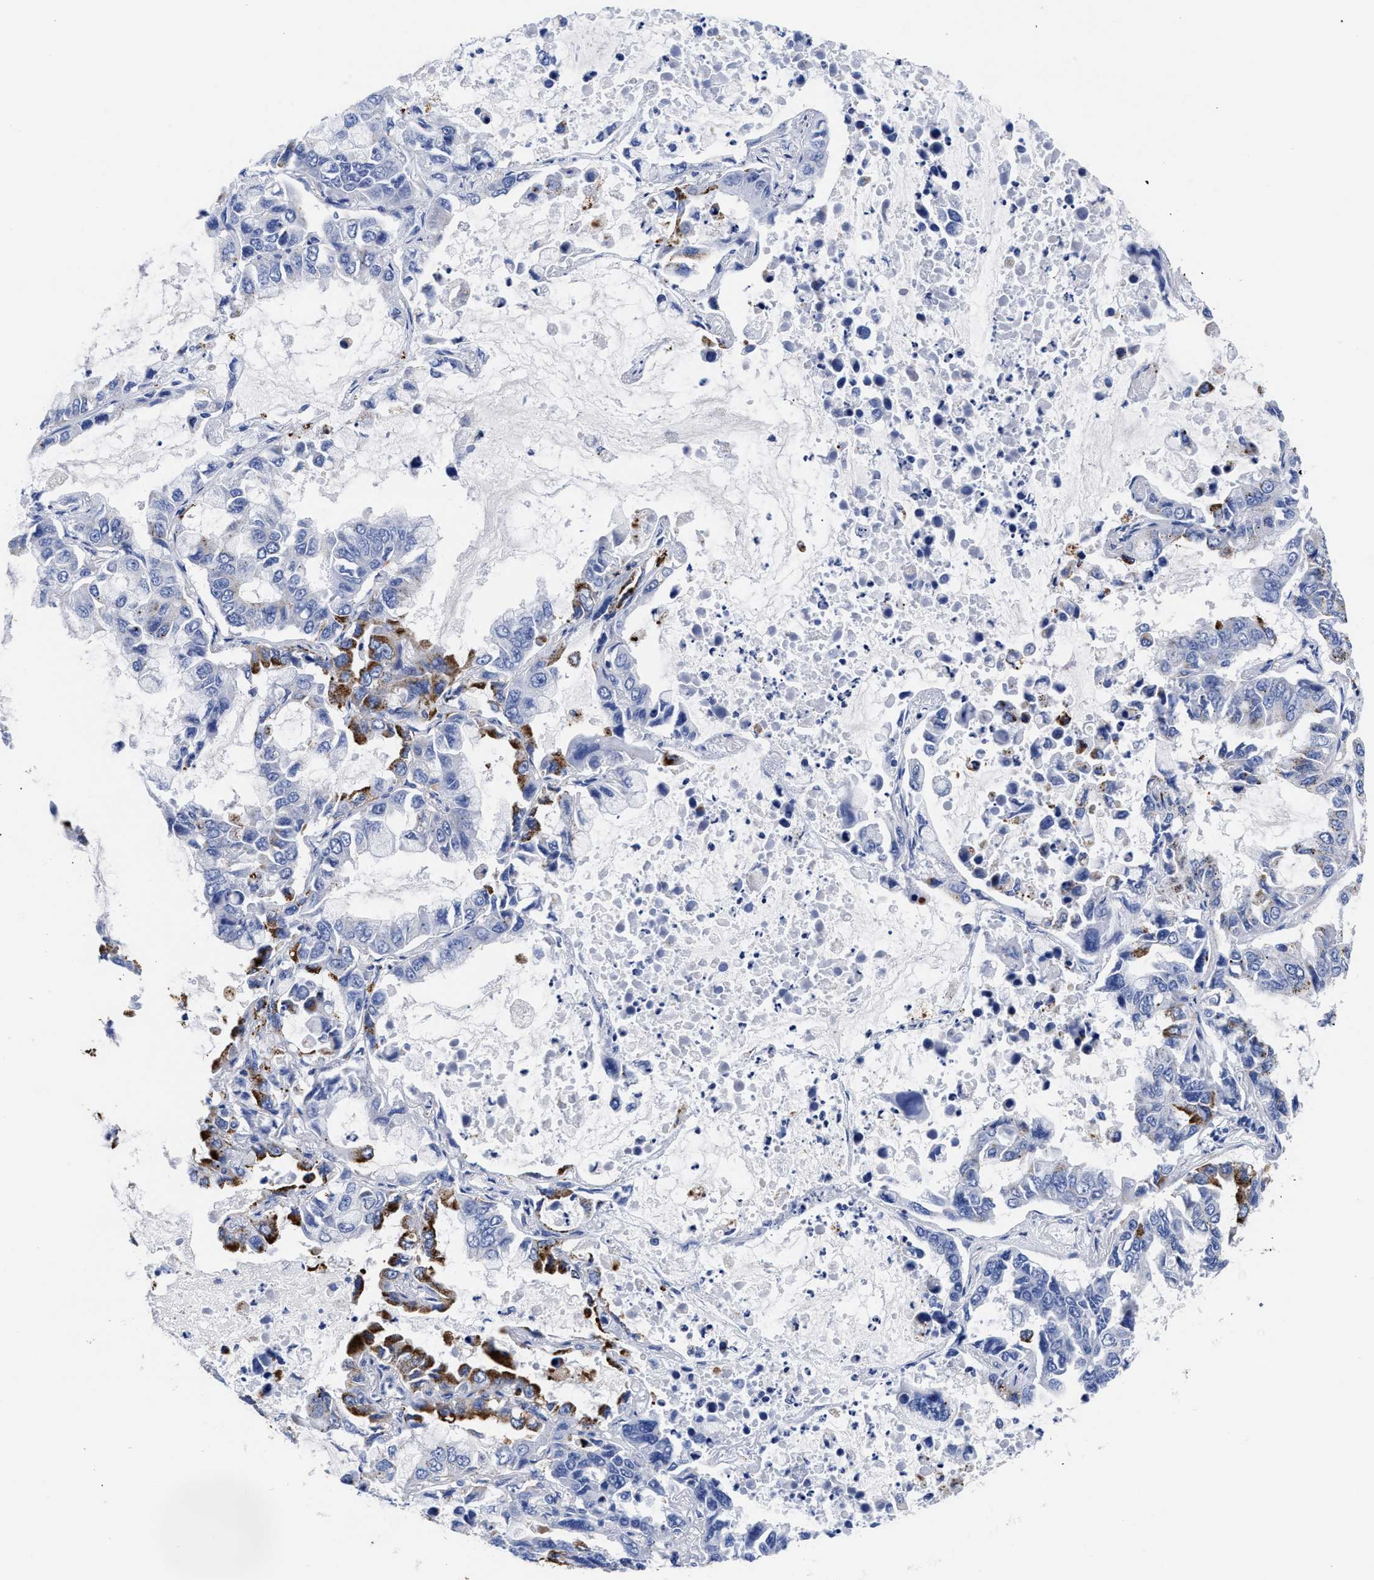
{"staining": {"intensity": "strong", "quantity": "<25%", "location": "cytoplasmic/membranous"}, "tissue": "lung cancer", "cell_type": "Tumor cells", "image_type": "cancer", "snomed": [{"axis": "morphology", "description": "Adenocarcinoma, NOS"}, {"axis": "topography", "description": "Lung"}], "caption": "Brown immunohistochemical staining in adenocarcinoma (lung) demonstrates strong cytoplasmic/membranous positivity in approximately <25% of tumor cells.", "gene": "IRAG2", "patient": {"sex": "male", "age": 64}}